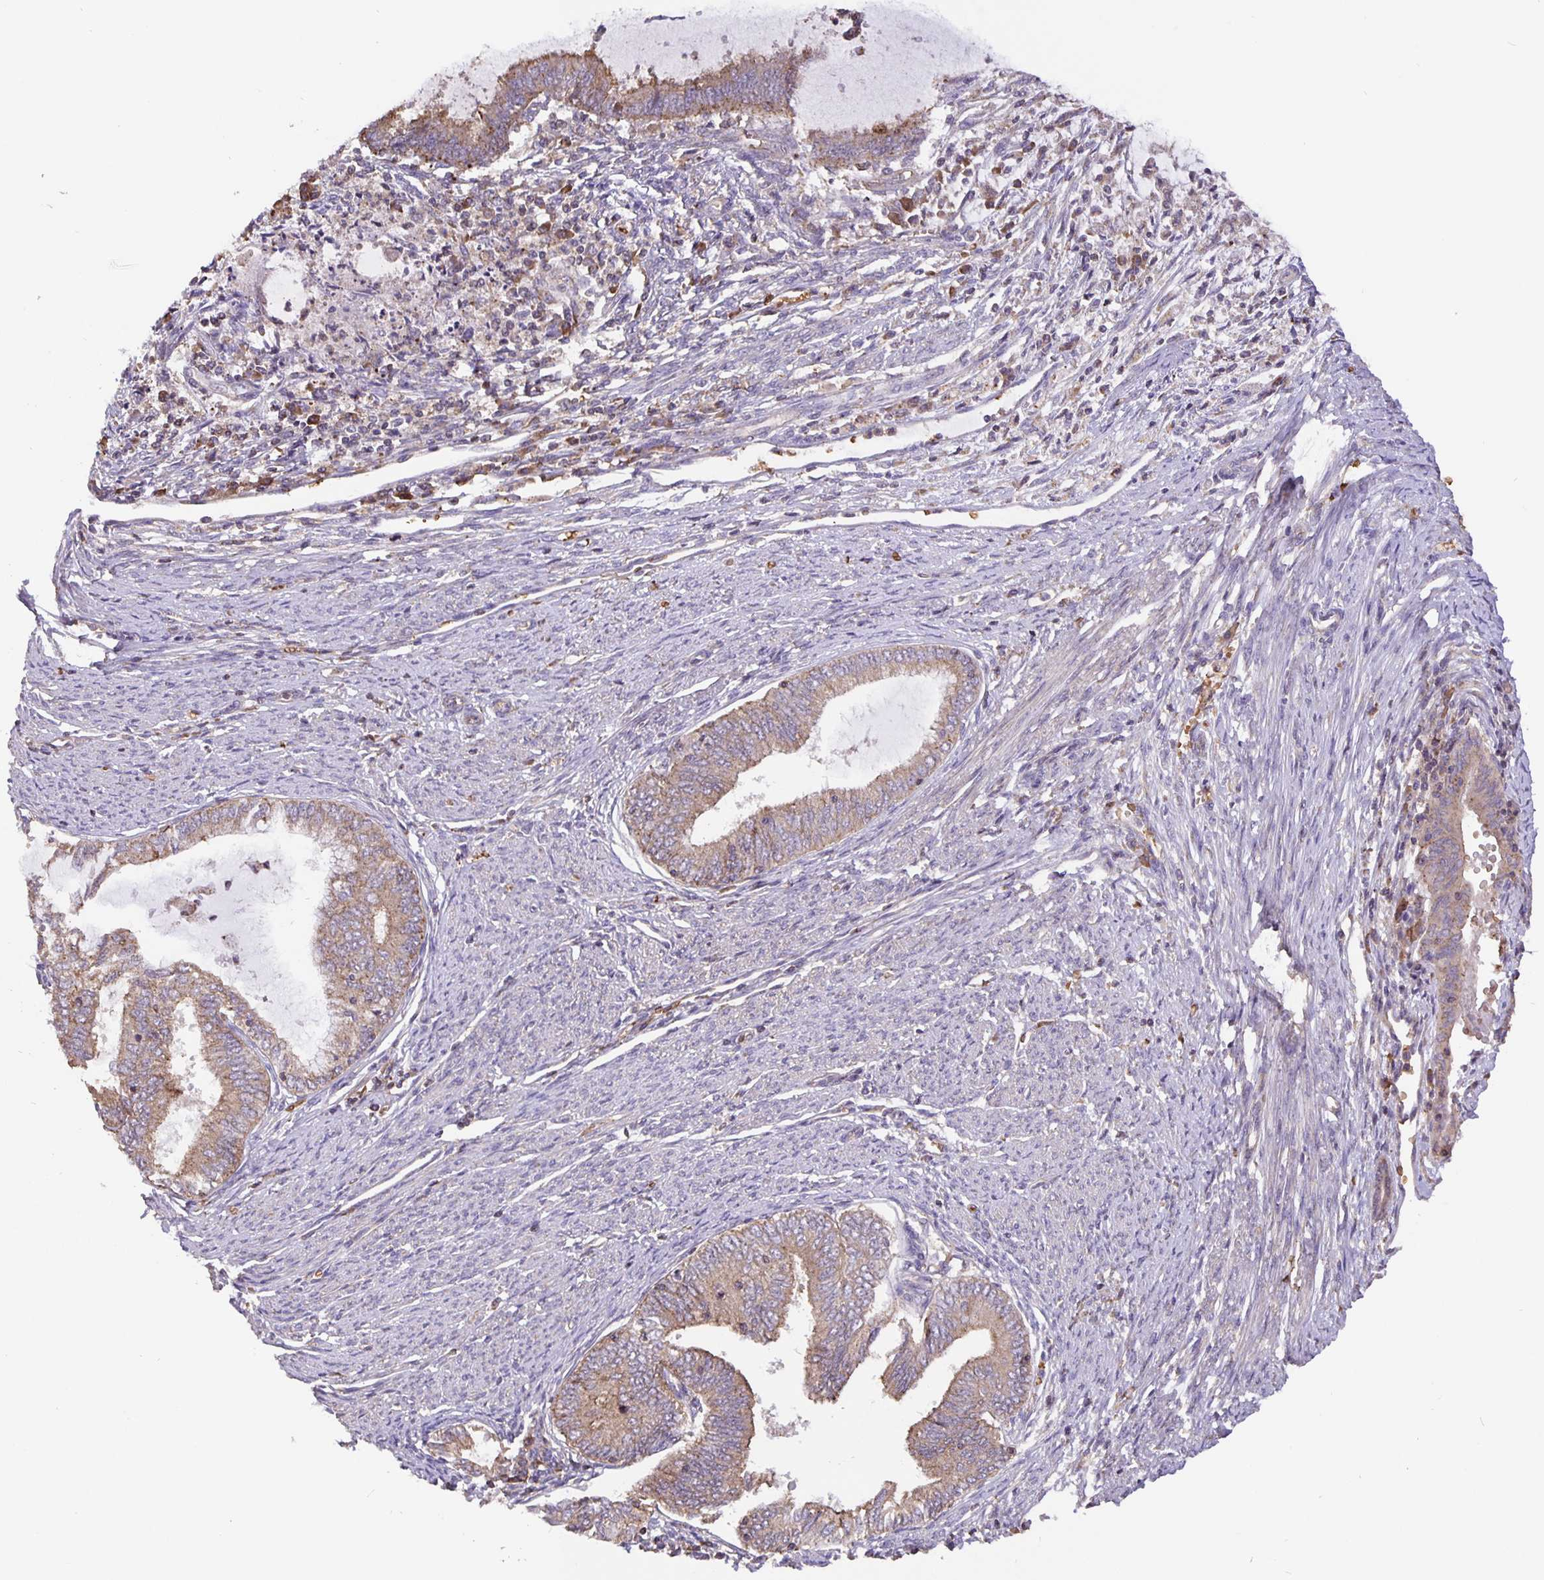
{"staining": {"intensity": "moderate", "quantity": ">75%", "location": "cytoplasmic/membranous"}, "tissue": "endometrial cancer", "cell_type": "Tumor cells", "image_type": "cancer", "snomed": [{"axis": "morphology", "description": "Adenocarcinoma, NOS"}, {"axis": "topography", "description": "Endometrium"}], "caption": "Endometrial cancer (adenocarcinoma) was stained to show a protein in brown. There is medium levels of moderate cytoplasmic/membranous expression in about >75% of tumor cells.", "gene": "TMEM71", "patient": {"sex": "female", "age": 79}}